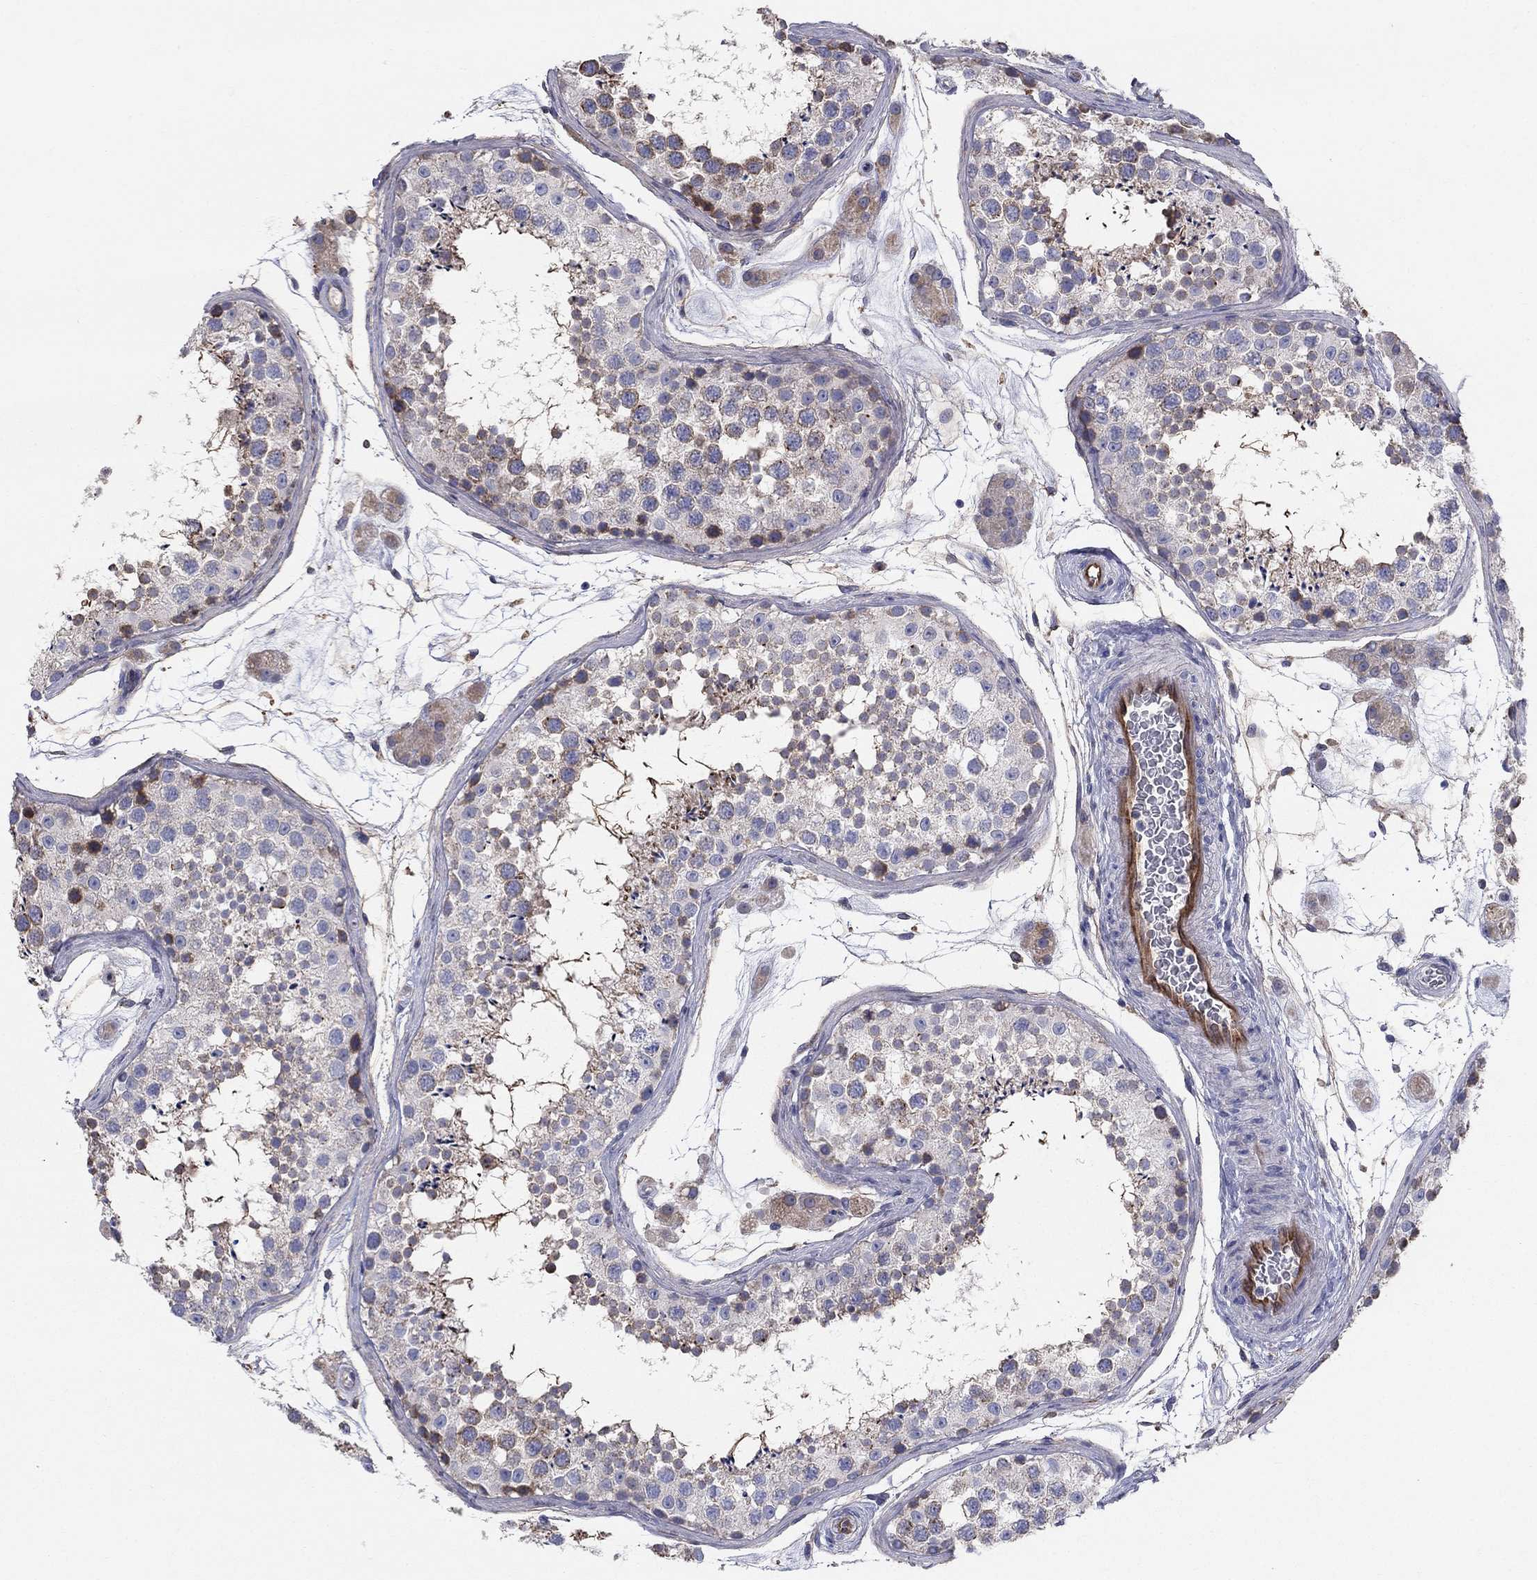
{"staining": {"intensity": "moderate", "quantity": "25%-75%", "location": "cytoplasmic/membranous"}, "tissue": "testis", "cell_type": "Cells in seminiferous ducts", "image_type": "normal", "snomed": [{"axis": "morphology", "description": "Normal tissue, NOS"}, {"axis": "topography", "description": "Testis"}], "caption": "Normal testis demonstrates moderate cytoplasmic/membranous staining in about 25%-75% of cells in seminiferous ducts.", "gene": "EMP2", "patient": {"sex": "male", "age": 41}}